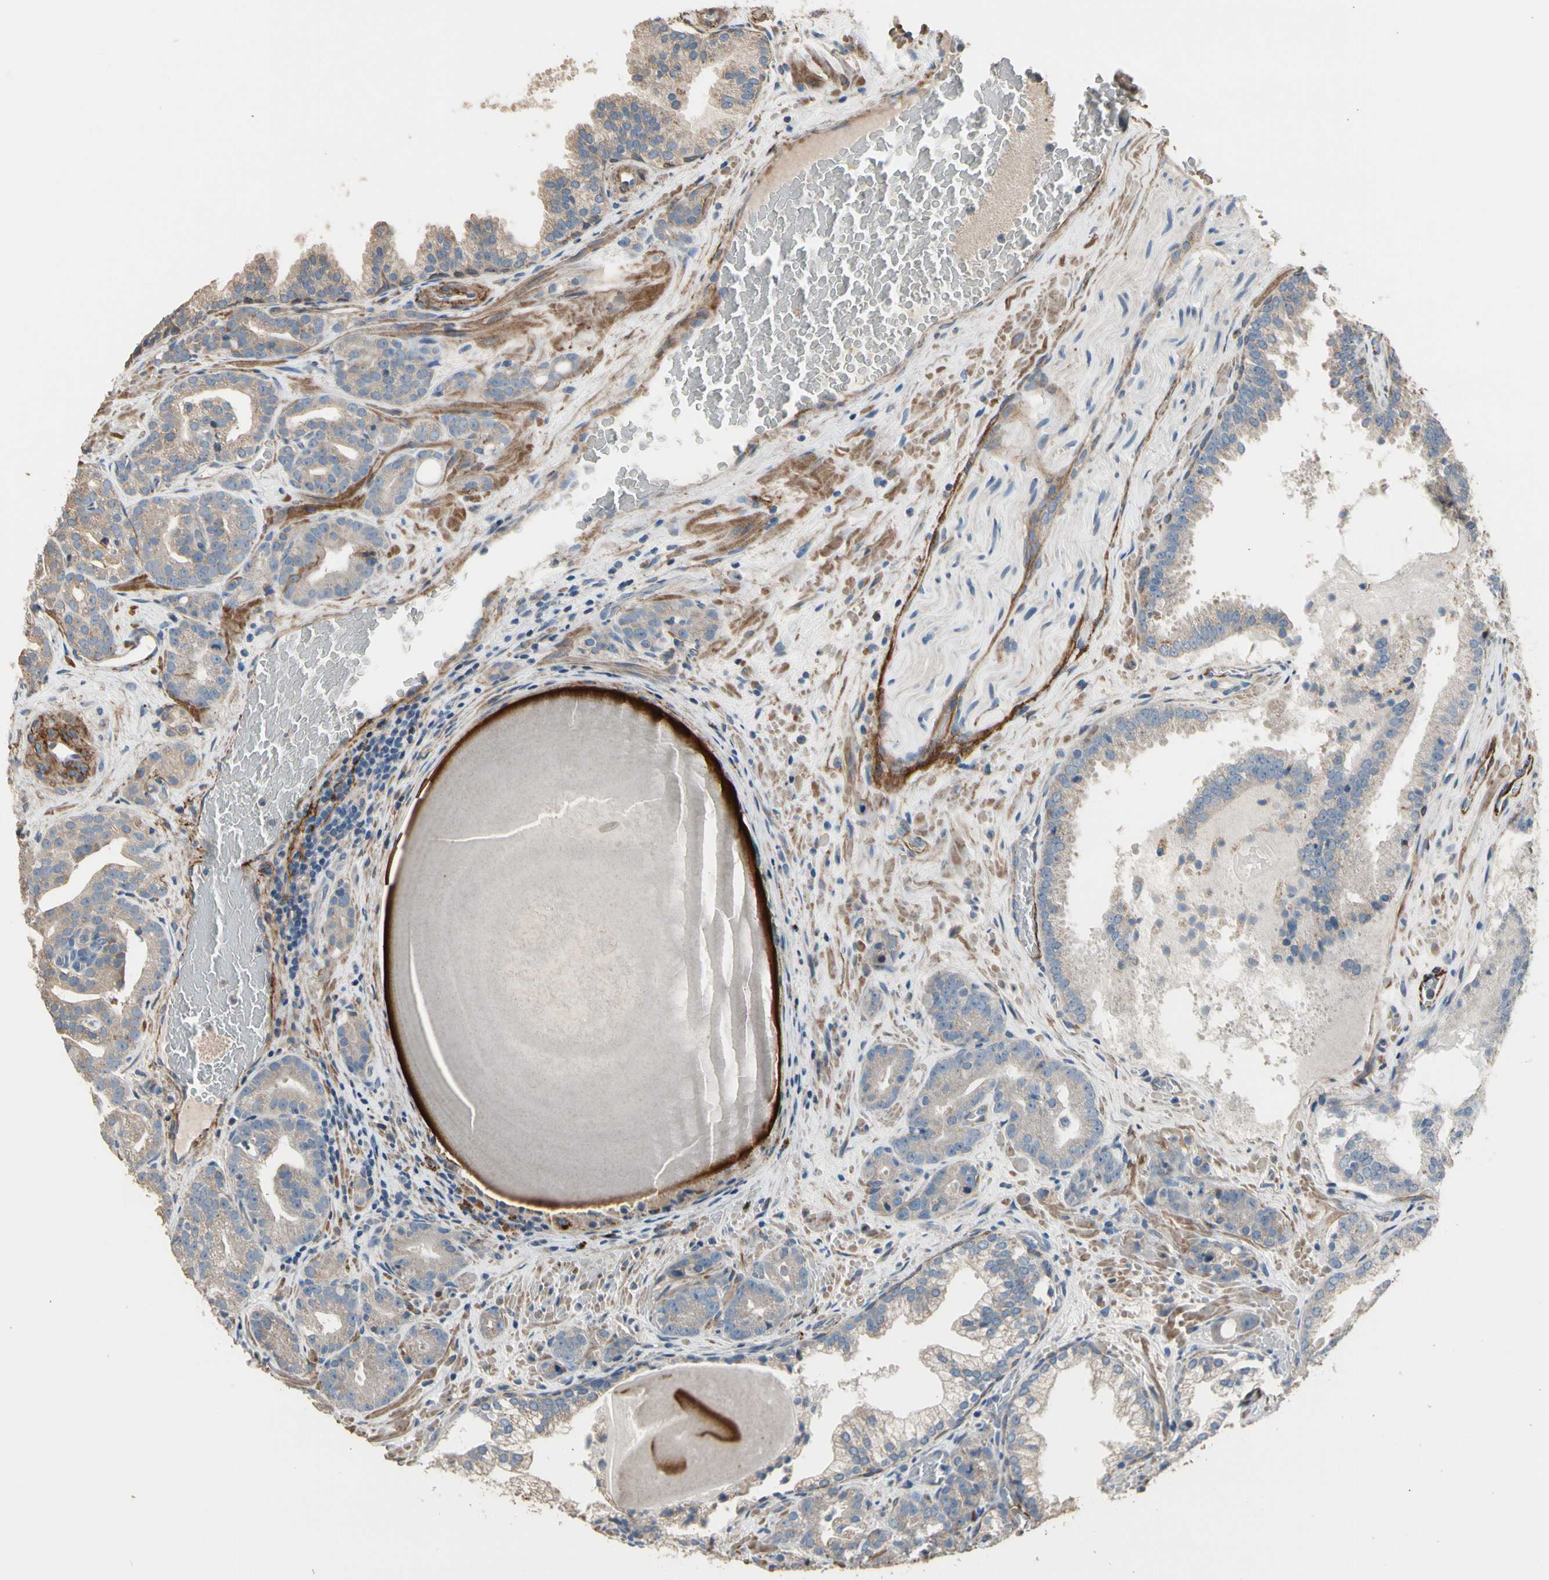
{"staining": {"intensity": "weak", "quantity": ">75%", "location": "cytoplasmic/membranous"}, "tissue": "prostate cancer", "cell_type": "Tumor cells", "image_type": "cancer", "snomed": [{"axis": "morphology", "description": "Adenocarcinoma, Low grade"}, {"axis": "topography", "description": "Prostate"}], "caption": "Prostate cancer stained with DAB IHC displays low levels of weak cytoplasmic/membranous positivity in approximately >75% of tumor cells. (Stains: DAB in brown, nuclei in blue, Microscopy: brightfield microscopy at high magnification).", "gene": "SUSD2", "patient": {"sex": "male", "age": 63}}